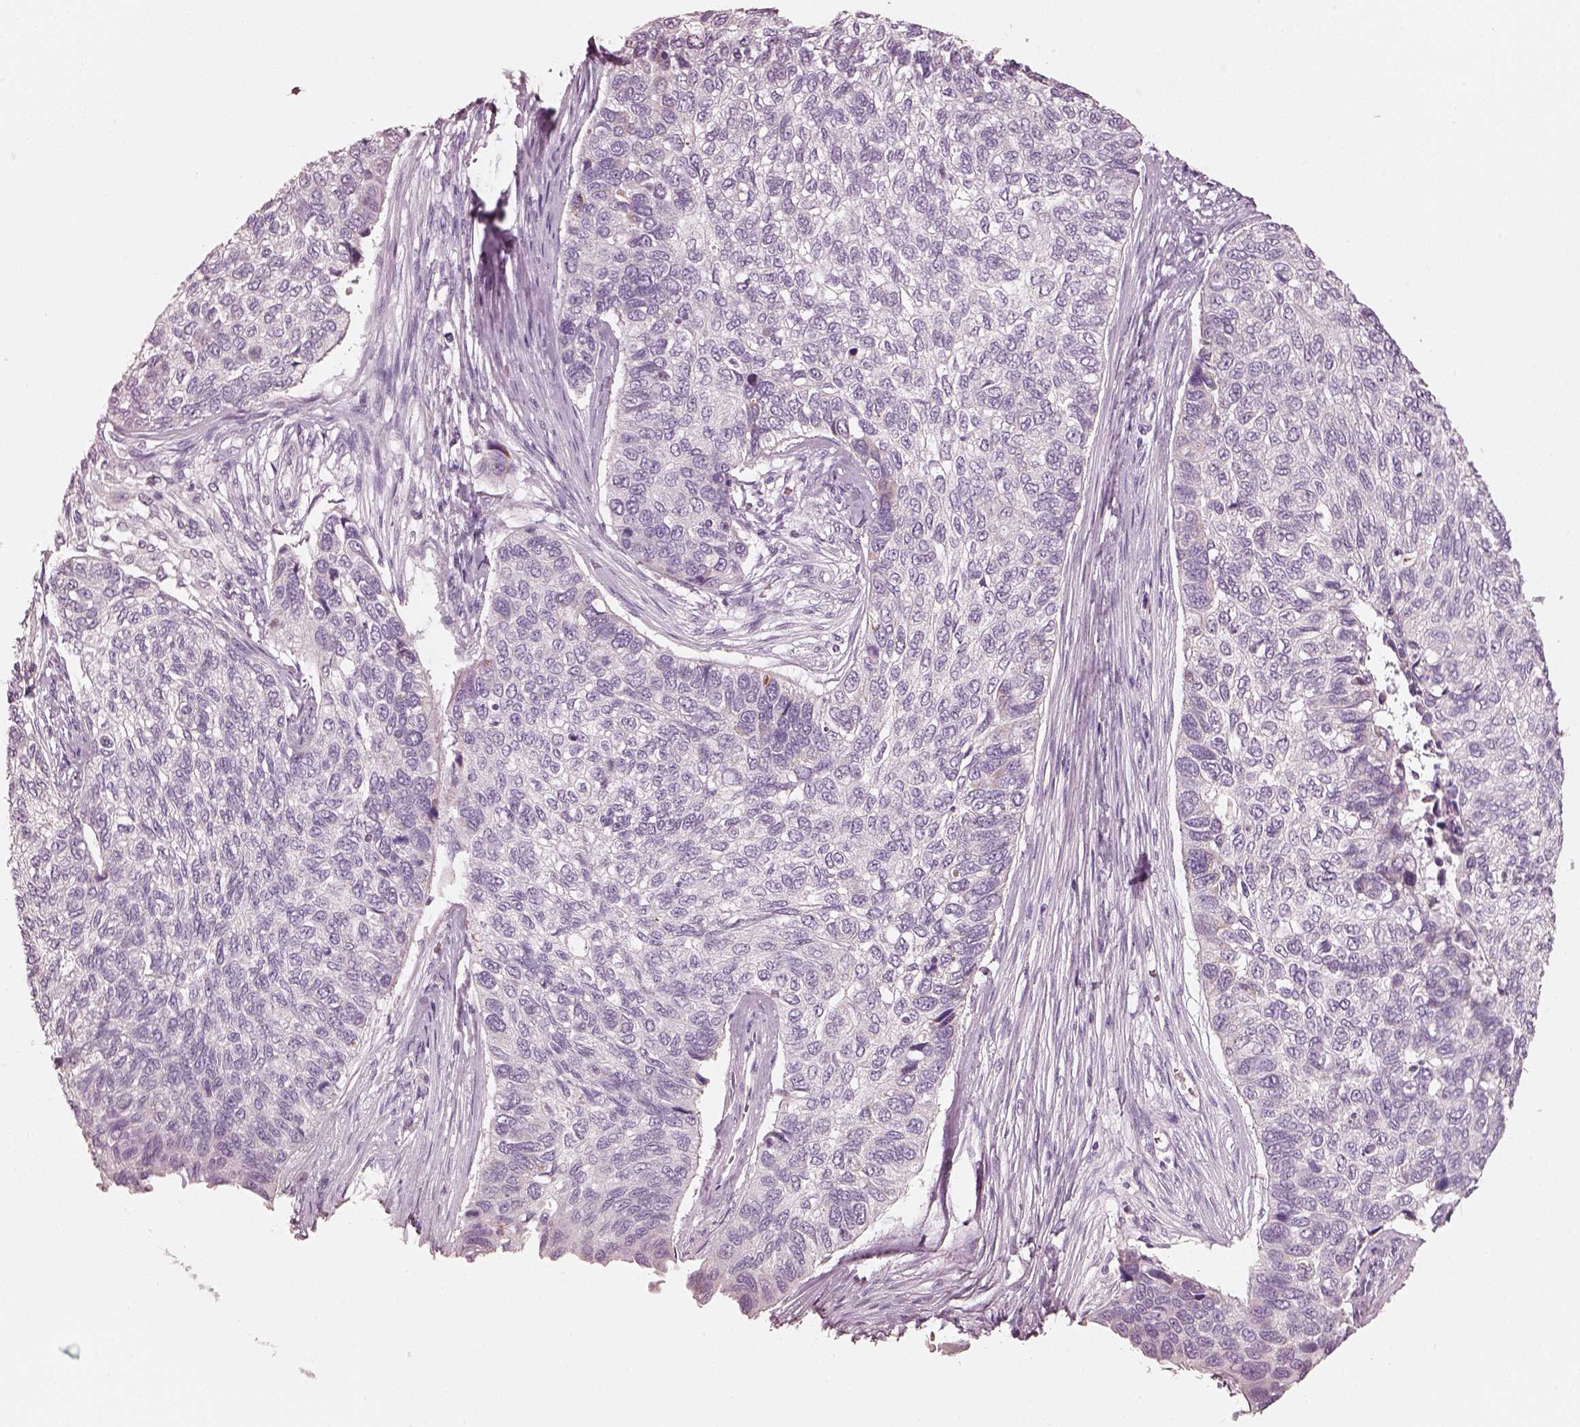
{"staining": {"intensity": "negative", "quantity": "none", "location": "none"}, "tissue": "lung cancer", "cell_type": "Tumor cells", "image_type": "cancer", "snomed": [{"axis": "morphology", "description": "Squamous cell carcinoma, NOS"}, {"axis": "topography", "description": "Lung"}], "caption": "IHC of lung cancer (squamous cell carcinoma) shows no expression in tumor cells.", "gene": "R3HDML", "patient": {"sex": "male", "age": 69}}